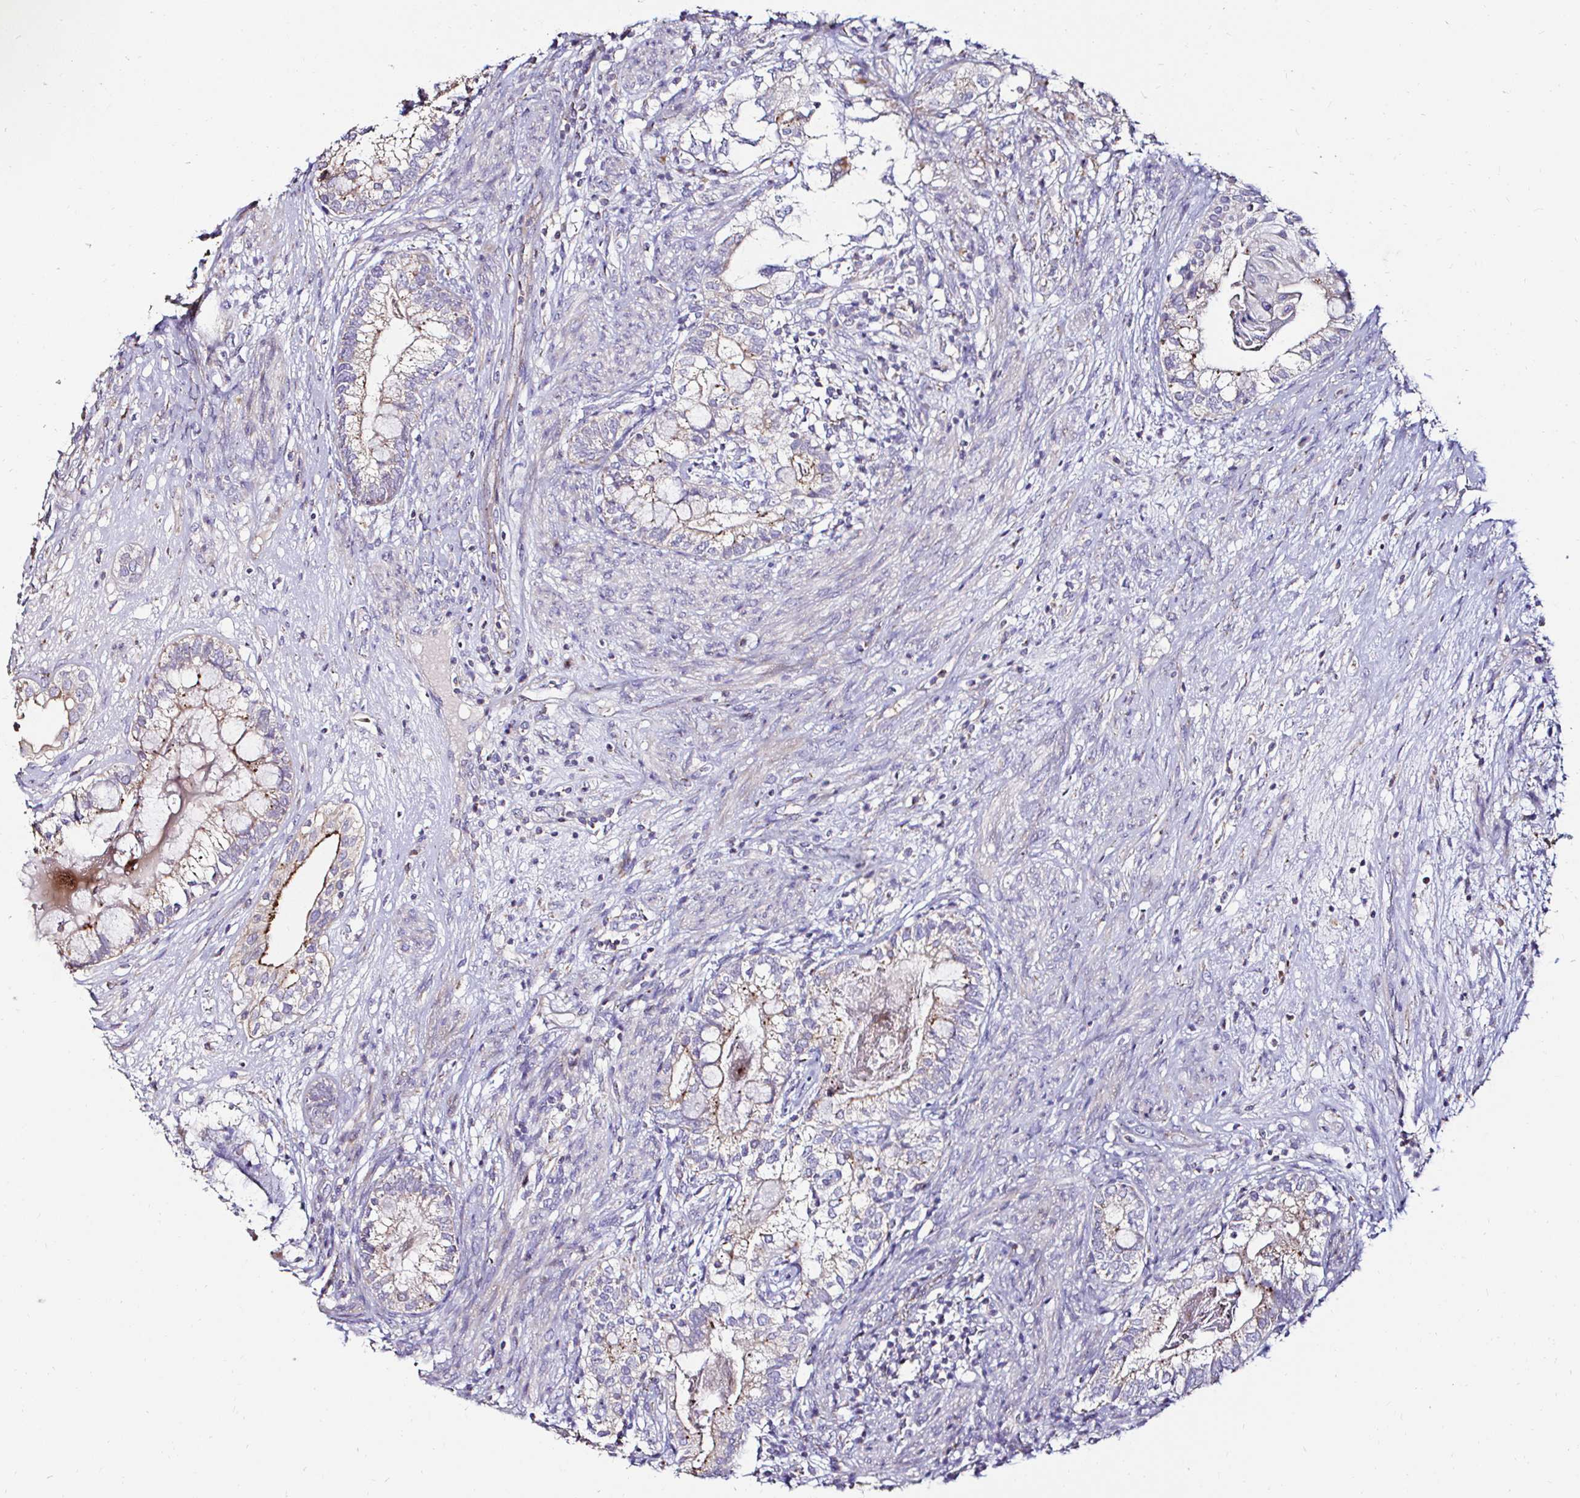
{"staining": {"intensity": "moderate", "quantity": "<25%", "location": "cytoplasmic/membranous"}, "tissue": "testis cancer", "cell_type": "Tumor cells", "image_type": "cancer", "snomed": [{"axis": "morphology", "description": "Seminoma, NOS"}, {"axis": "morphology", "description": "Carcinoma, Embryonal, NOS"}, {"axis": "topography", "description": "Testis"}], "caption": "High-magnification brightfield microscopy of embryonal carcinoma (testis) stained with DAB (3,3'-diaminobenzidine) (brown) and counterstained with hematoxylin (blue). tumor cells exhibit moderate cytoplasmic/membranous expression is appreciated in approximately<25% of cells. (DAB (3,3'-diaminobenzidine) = brown stain, brightfield microscopy at high magnification).", "gene": "GALNS", "patient": {"sex": "male", "age": 41}}